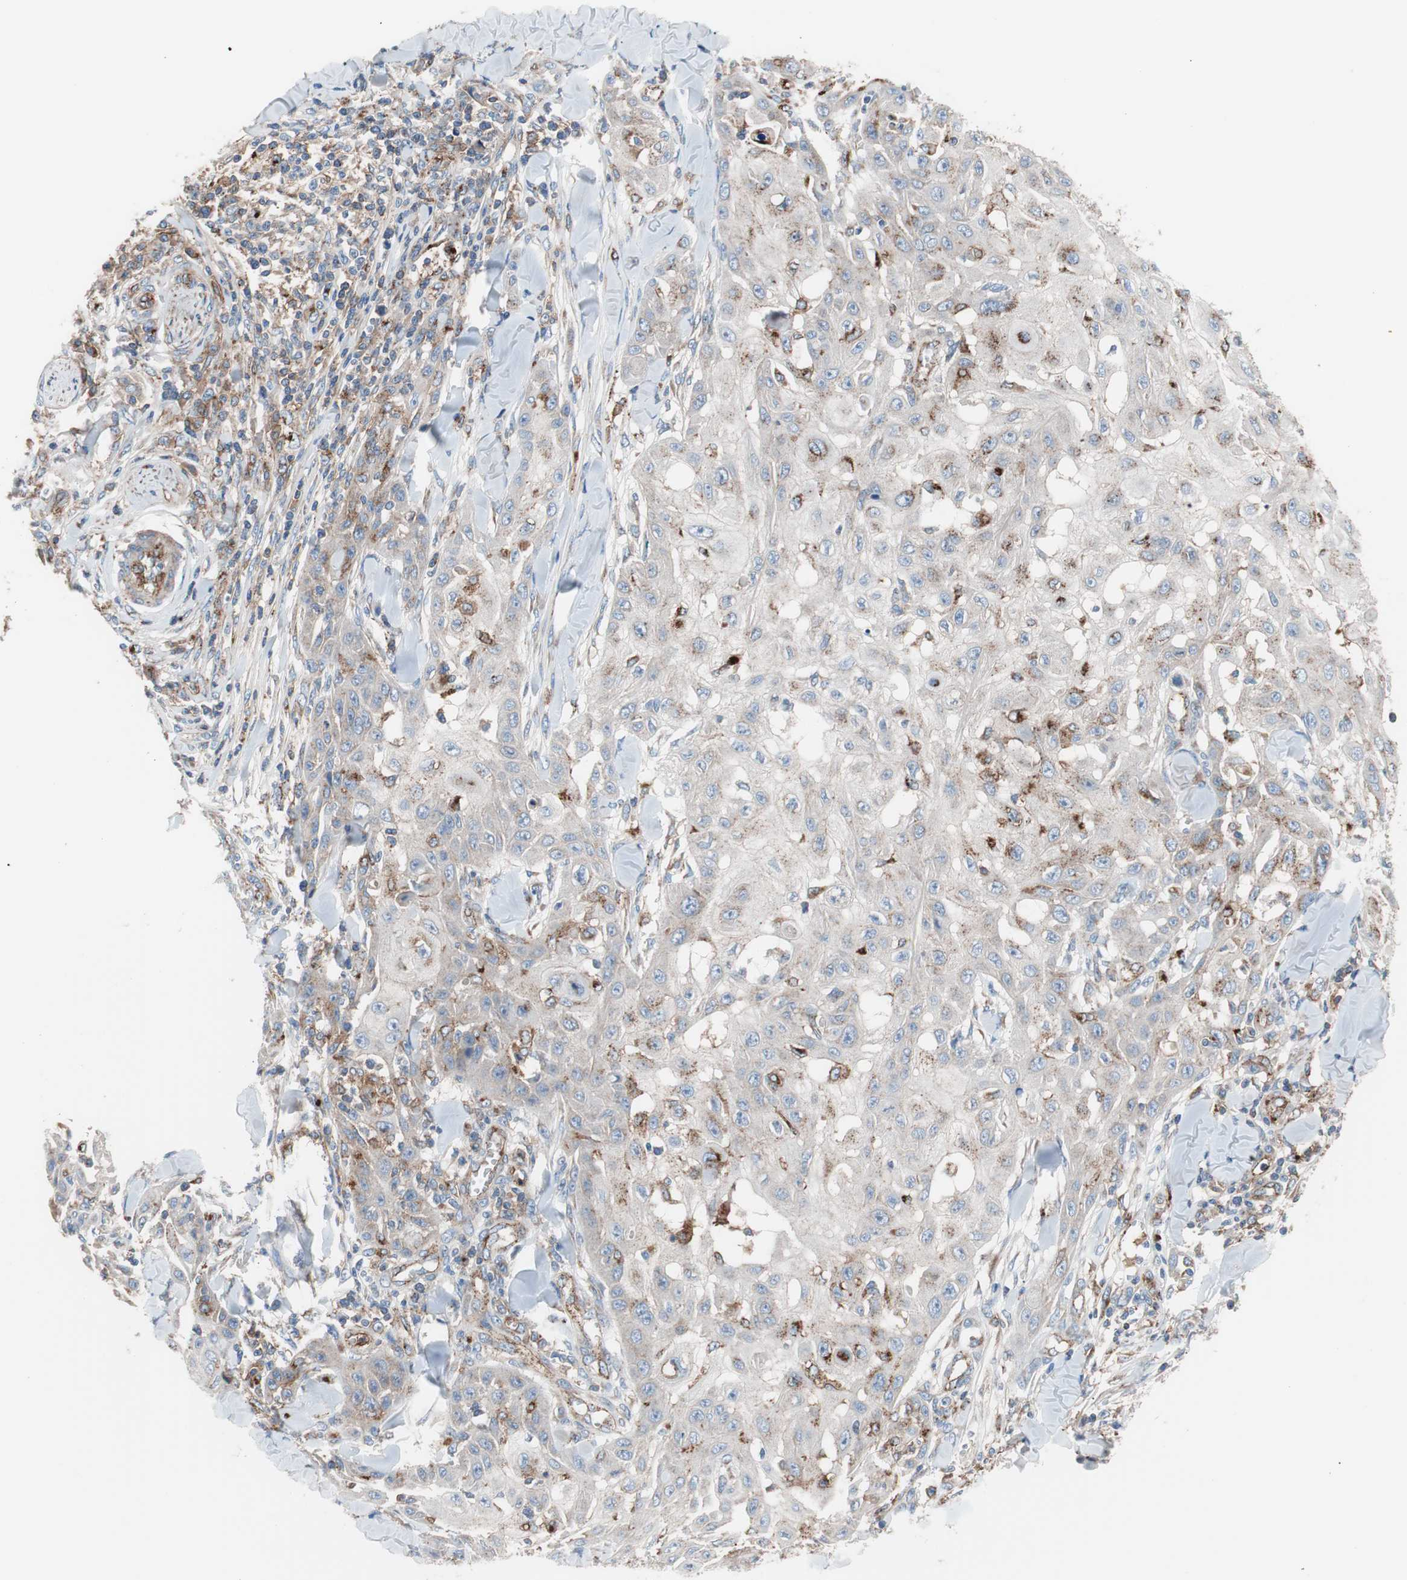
{"staining": {"intensity": "weak", "quantity": ">75%", "location": "cytoplasmic/membranous"}, "tissue": "skin cancer", "cell_type": "Tumor cells", "image_type": "cancer", "snomed": [{"axis": "morphology", "description": "Squamous cell carcinoma, NOS"}, {"axis": "topography", "description": "Skin"}], "caption": "Immunohistochemistry (IHC) of human skin cancer demonstrates low levels of weak cytoplasmic/membranous positivity in about >75% of tumor cells.", "gene": "FLOT2", "patient": {"sex": "male", "age": 24}}